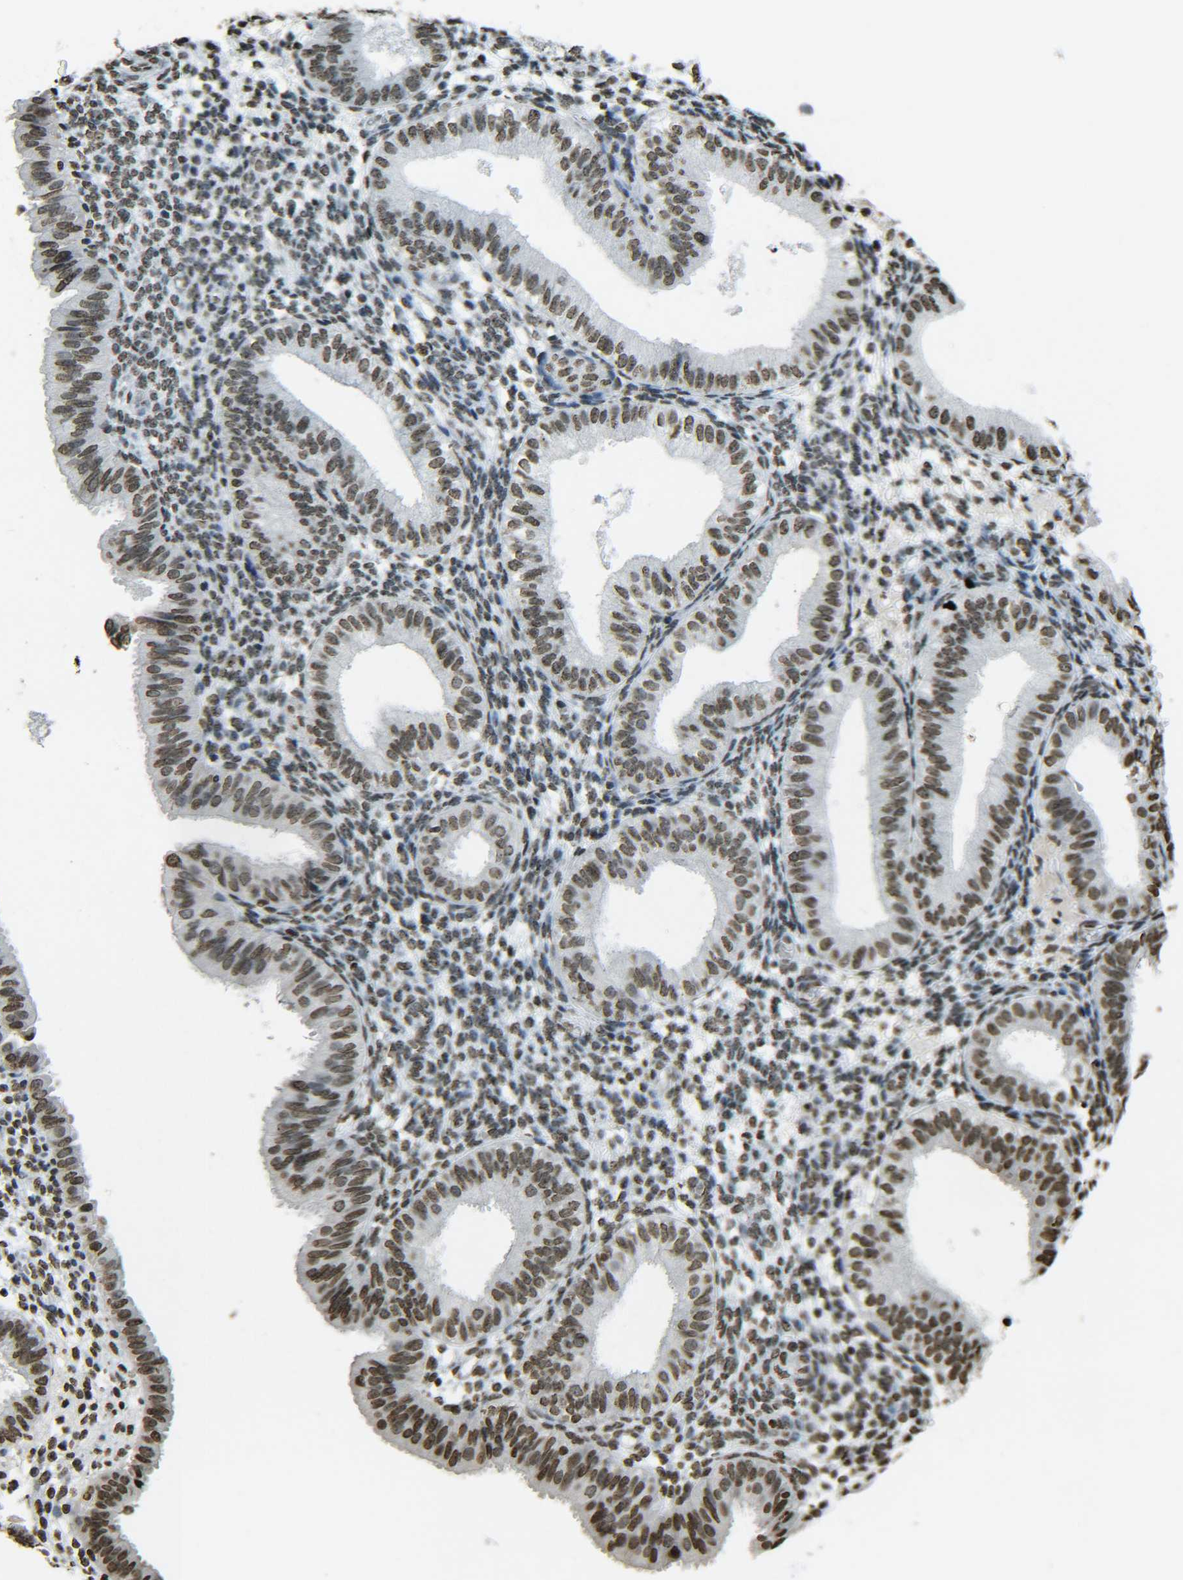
{"staining": {"intensity": "moderate", "quantity": "25%-75%", "location": "nuclear"}, "tissue": "endometrium", "cell_type": "Cells in endometrial stroma", "image_type": "normal", "snomed": [{"axis": "morphology", "description": "Normal tissue, NOS"}, {"axis": "topography", "description": "Endometrium"}], "caption": "An IHC image of benign tissue is shown. Protein staining in brown shows moderate nuclear positivity in endometrium within cells in endometrial stroma. Ihc stains the protein in brown and the nuclei are stained blue.", "gene": "H4C16", "patient": {"sex": "female", "age": 39}}